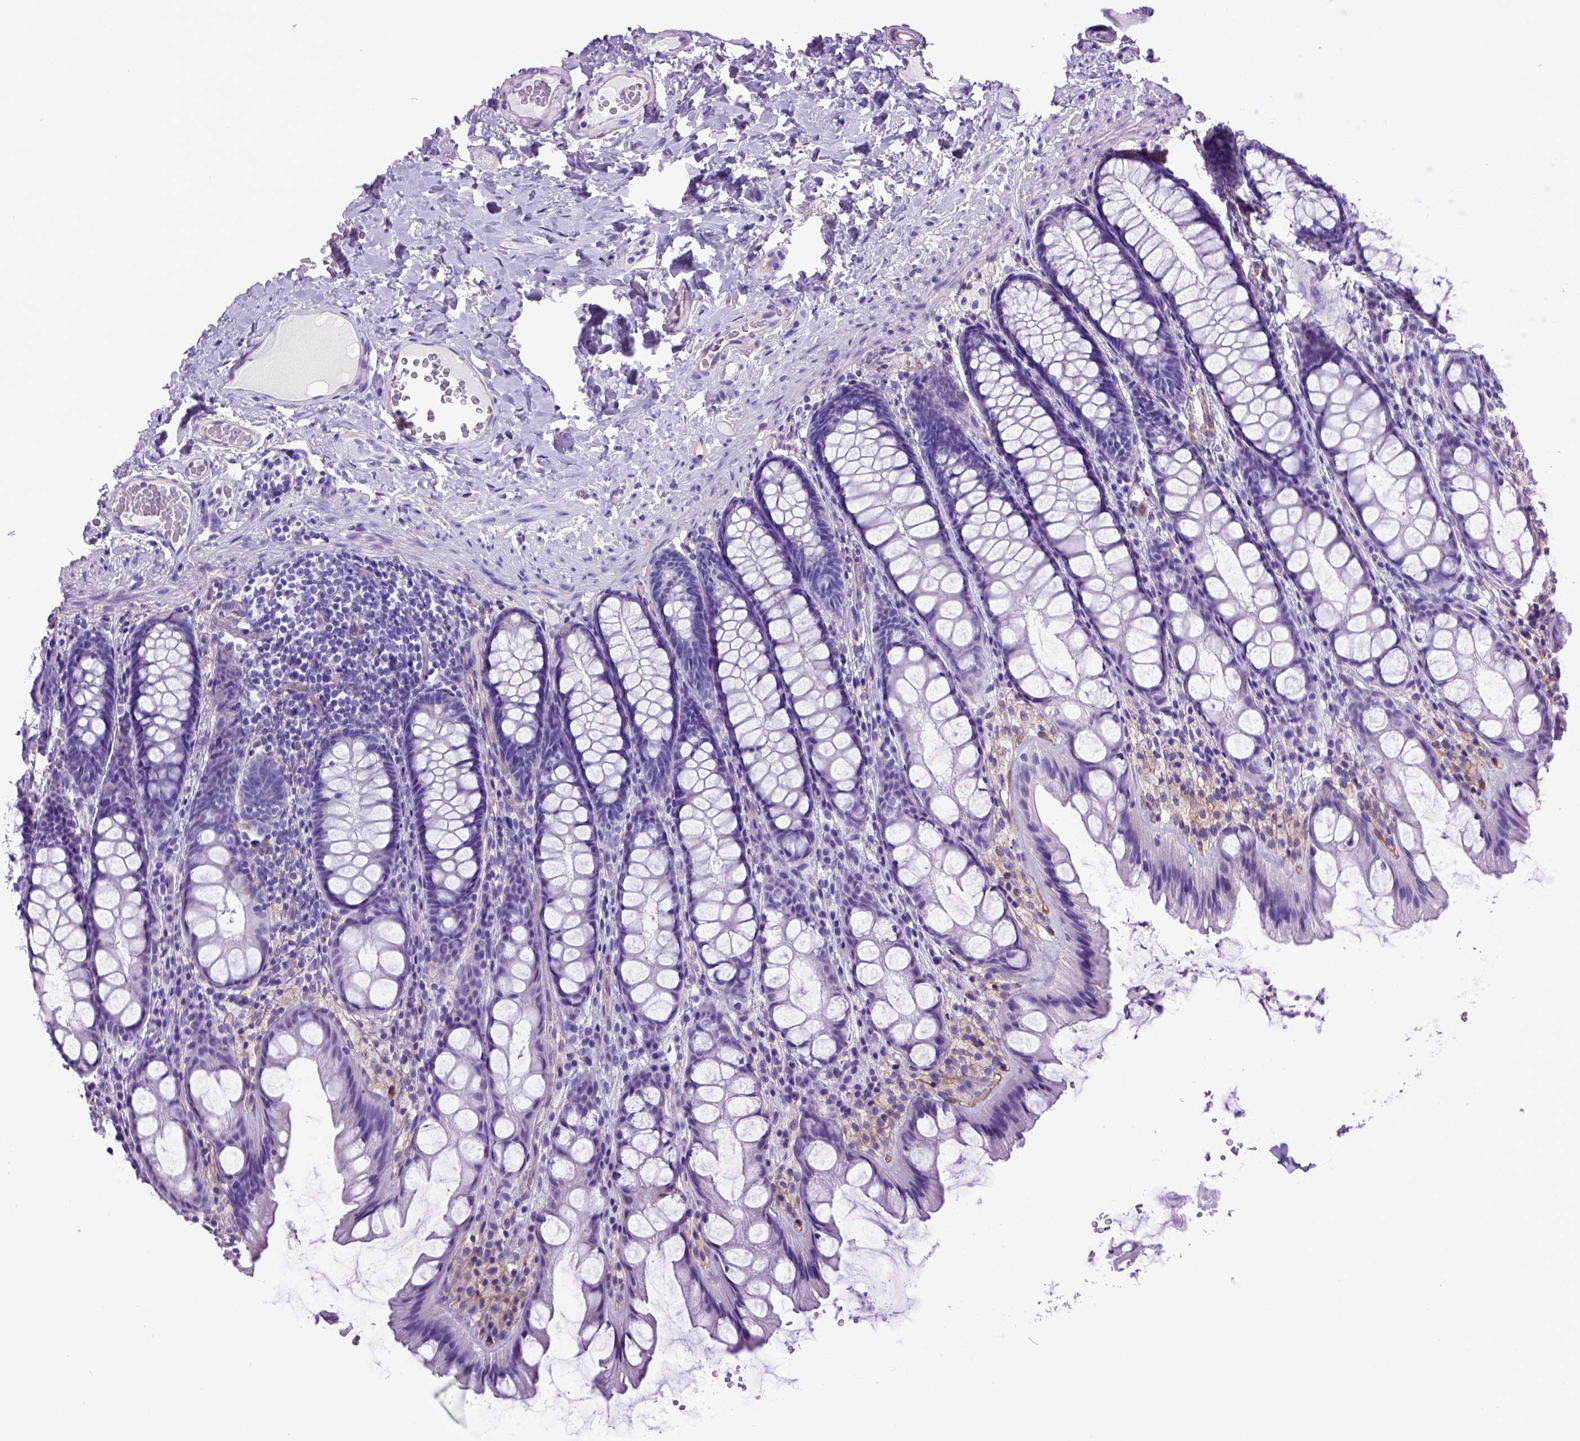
{"staining": {"intensity": "negative", "quantity": "none", "location": "none"}, "tissue": "colon", "cell_type": "Endothelial cells", "image_type": "normal", "snomed": [{"axis": "morphology", "description": "Normal tissue, NOS"}, {"axis": "topography", "description": "Colon"}], "caption": "Protein analysis of benign colon shows no significant positivity in endothelial cells. (Brightfield microscopy of DAB (3,3'-diaminobenzidine) IHC at high magnification).", "gene": "ENG", "patient": {"sex": "male", "age": 47}}